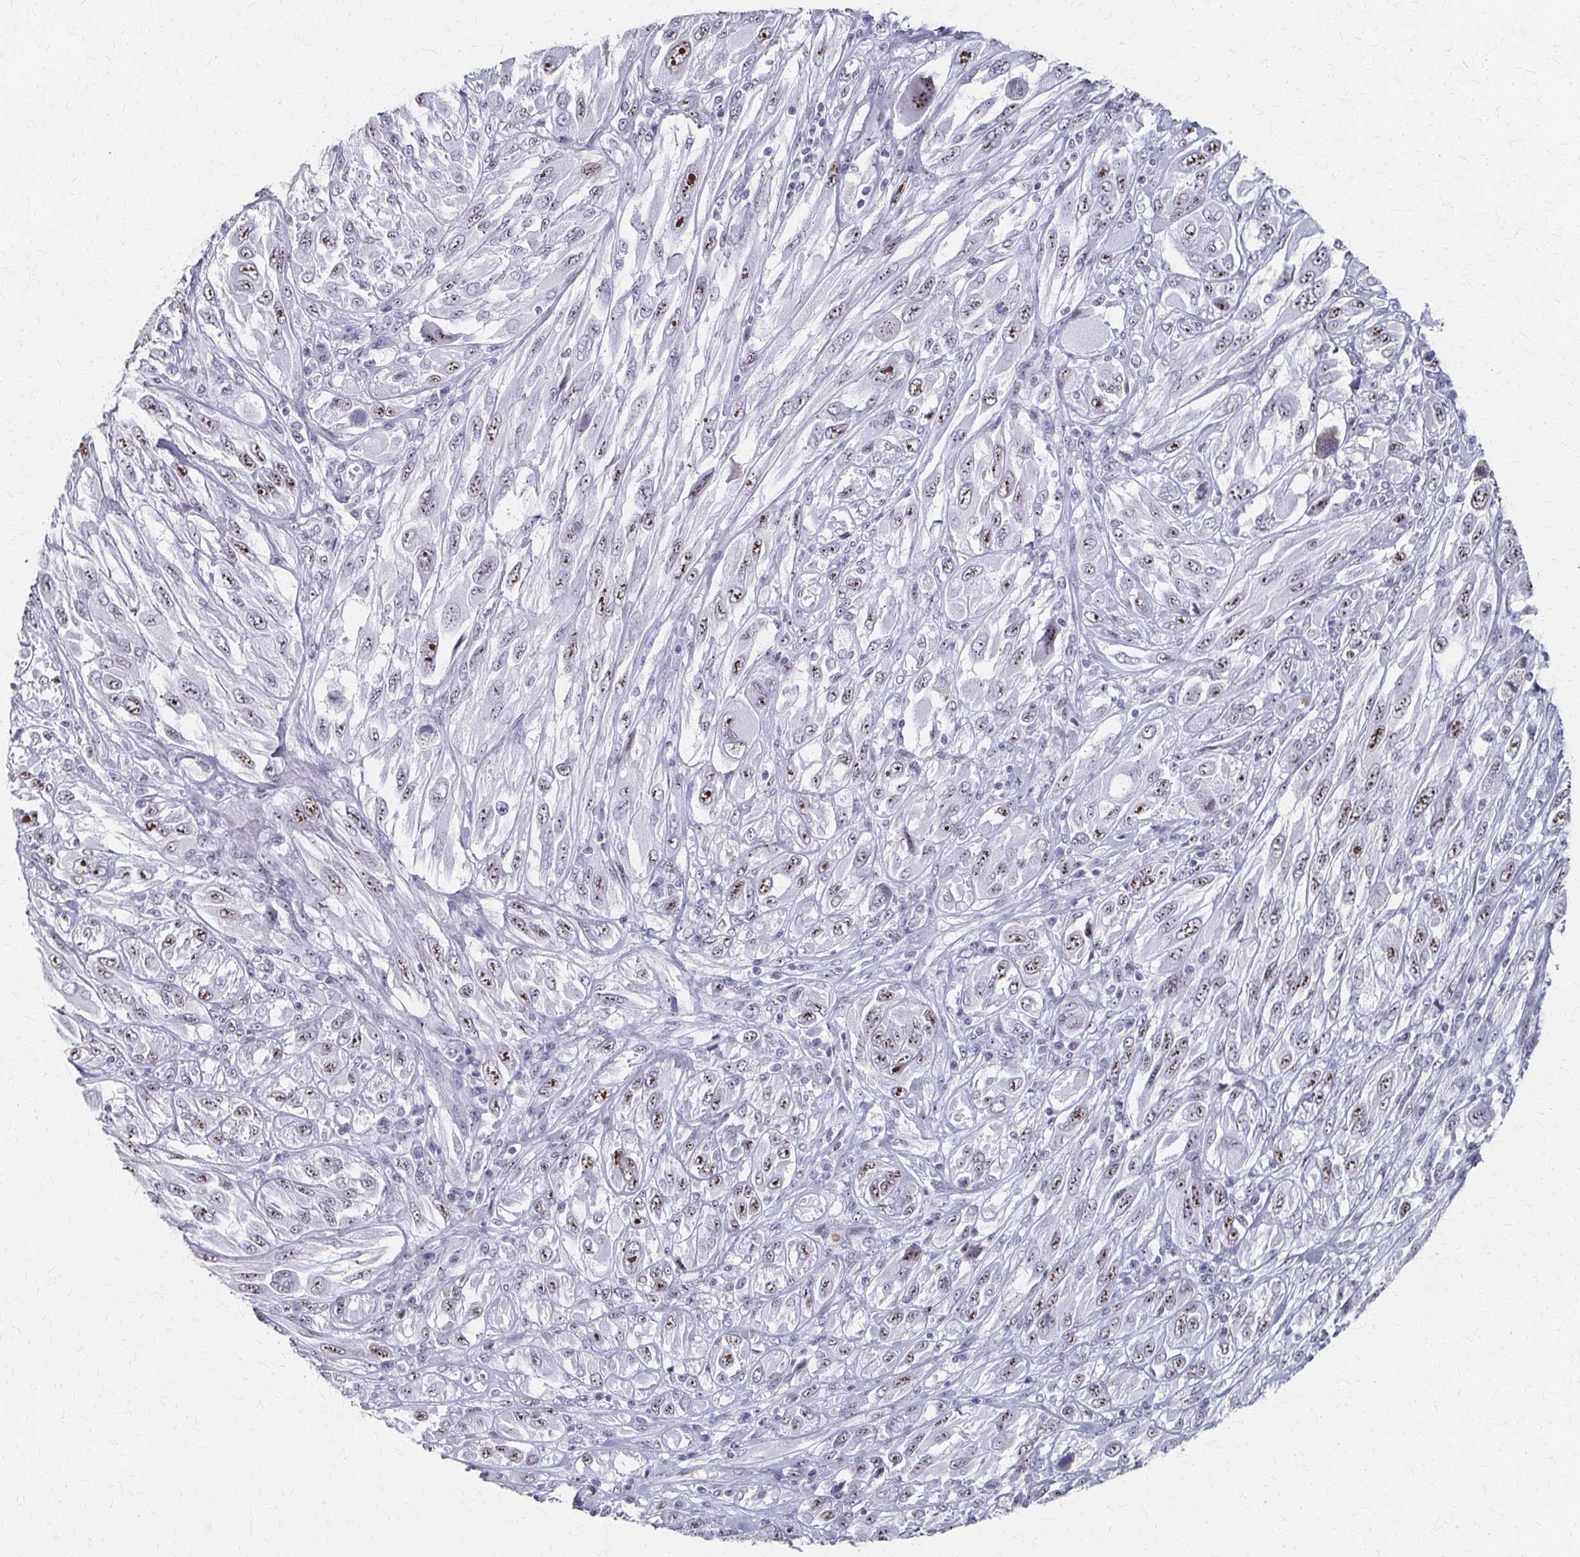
{"staining": {"intensity": "moderate", "quantity": "25%-75%", "location": "nuclear"}, "tissue": "melanoma", "cell_type": "Tumor cells", "image_type": "cancer", "snomed": [{"axis": "morphology", "description": "Malignant melanoma, NOS"}, {"axis": "topography", "description": "Skin"}], "caption": "There is medium levels of moderate nuclear positivity in tumor cells of malignant melanoma, as demonstrated by immunohistochemical staining (brown color).", "gene": "PES1", "patient": {"sex": "female", "age": 91}}